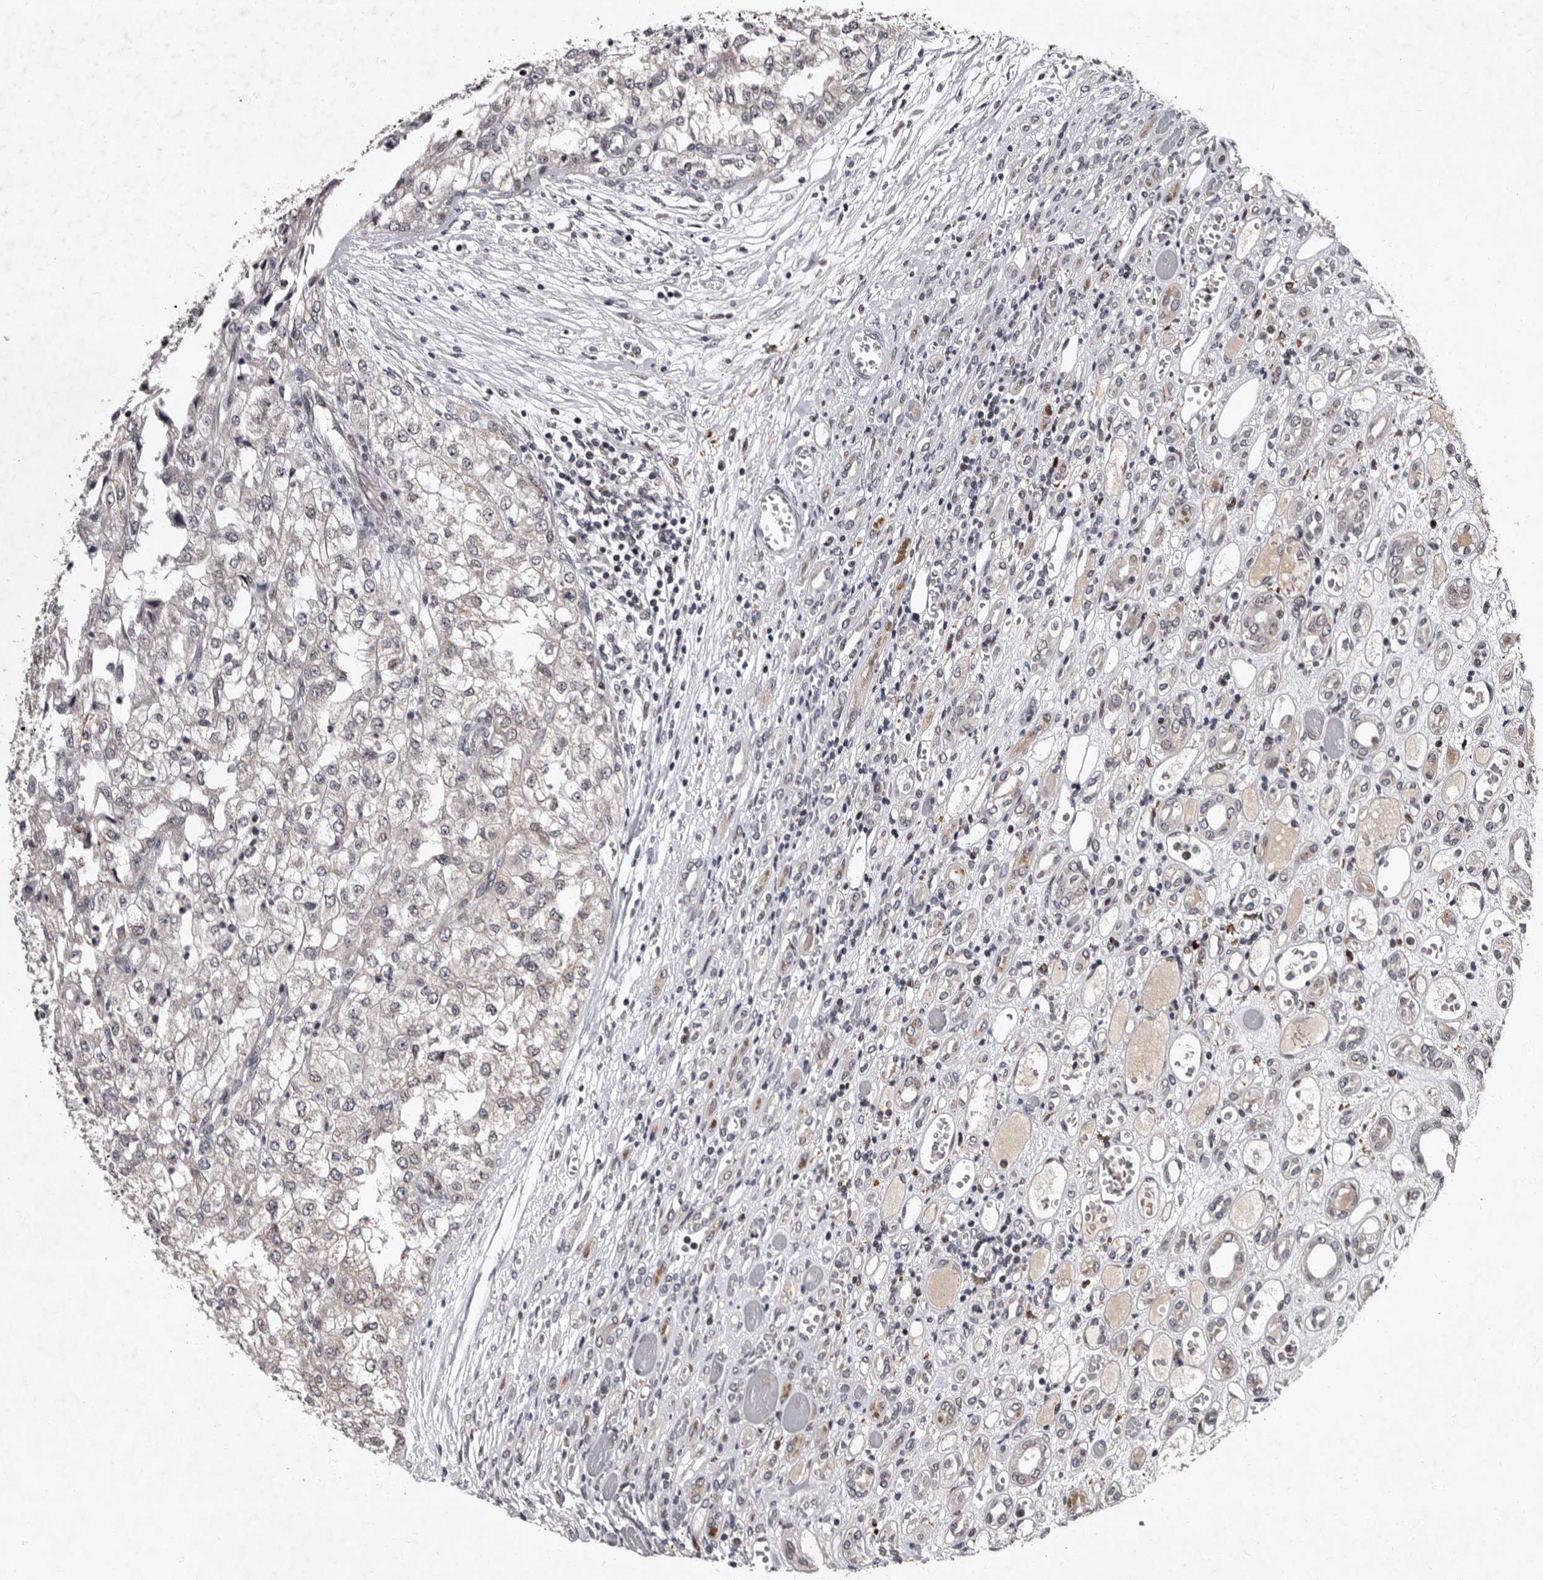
{"staining": {"intensity": "negative", "quantity": "none", "location": "none"}, "tissue": "renal cancer", "cell_type": "Tumor cells", "image_type": "cancer", "snomed": [{"axis": "morphology", "description": "Adenocarcinoma, NOS"}, {"axis": "topography", "description": "Kidney"}], "caption": "A high-resolution micrograph shows immunohistochemistry (IHC) staining of renal adenocarcinoma, which displays no significant positivity in tumor cells.", "gene": "TNKS", "patient": {"sex": "female", "age": 54}}